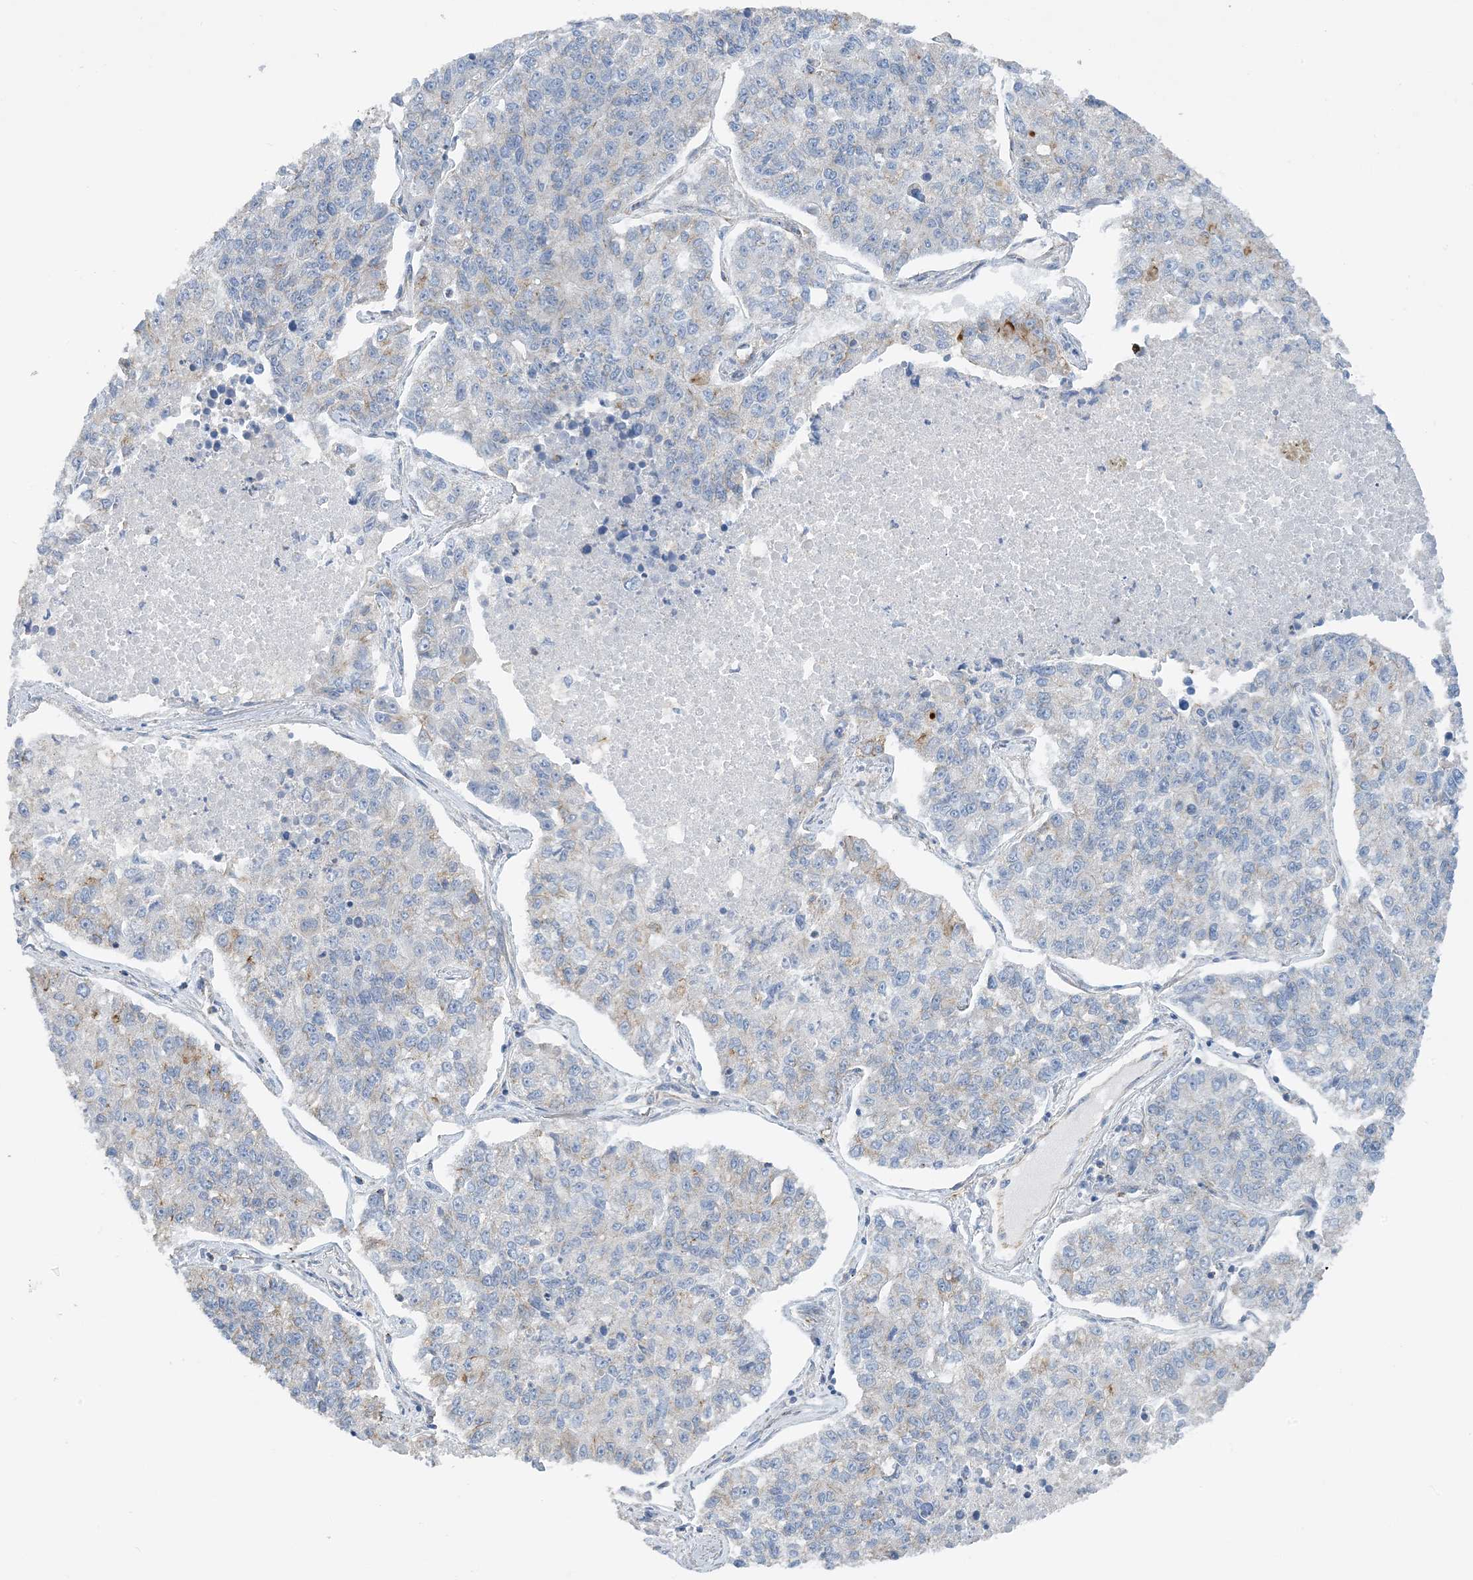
{"staining": {"intensity": "negative", "quantity": "none", "location": "none"}, "tissue": "lung cancer", "cell_type": "Tumor cells", "image_type": "cancer", "snomed": [{"axis": "morphology", "description": "Adenocarcinoma, NOS"}, {"axis": "topography", "description": "Lung"}], "caption": "Human lung adenocarcinoma stained for a protein using immunohistochemistry reveals no positivity in tumor cells.", "gene": "CALHM5", "patient": {"sex": "male", "age": 49}}